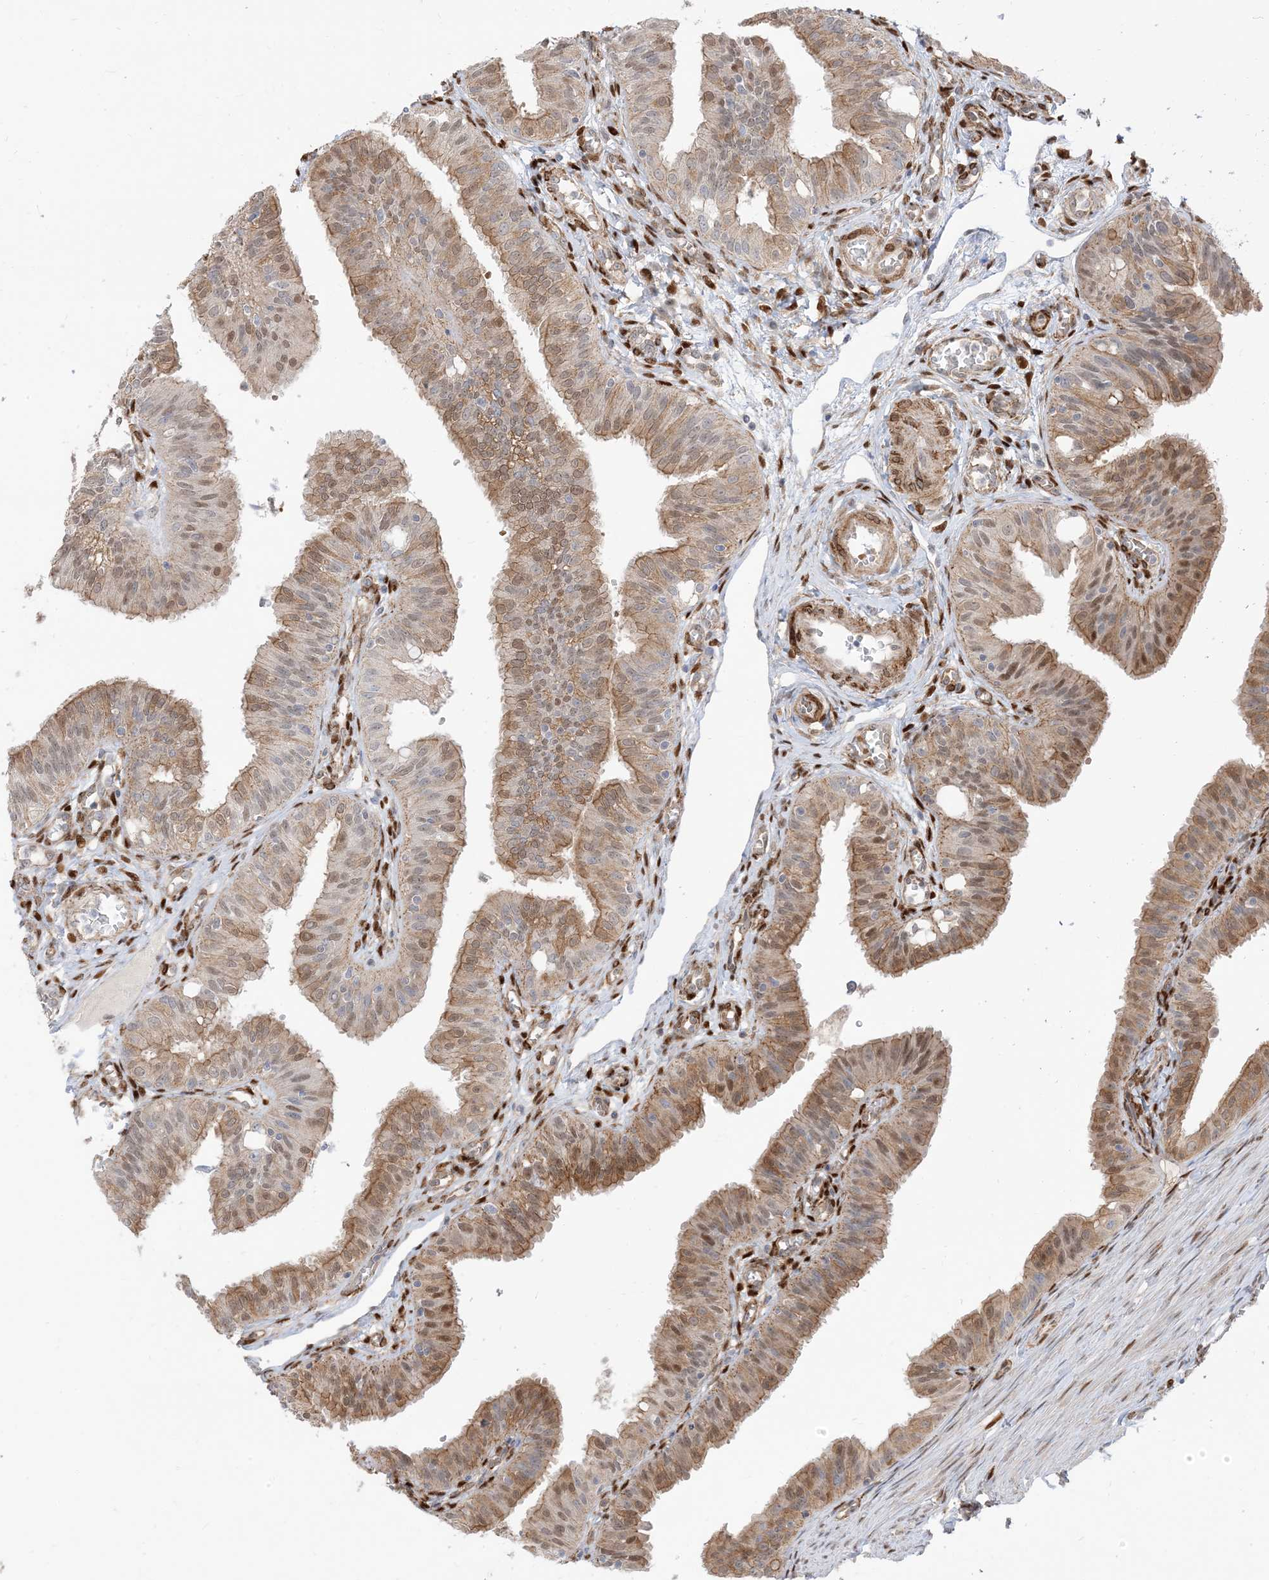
{"staining": {"intensity": "moderate", "quantity": "25%-75%", "location": "cytoplasmic/membranous,nuclear"}, "tissue": "fallopian tube", "cell_type": "Glandular cells", "image_type": "normal", "snomed": [{"axis": "morphology", "description": "Normal tissue, NOS"}, {"axis": "topography", "description": "Fallopian tube"}, {"axis": "topography", "description": "Ovary"}], "caption": "The histopathology image exhibits immunohistochemical staining of benign fallopian tube. There is moderate cytoplasmic/membranous,nuclear staining is identified in approximately 25%-75% of glandular cells.", "gene": "RIN1", "patient": {"sex": "female", "age": 42}}